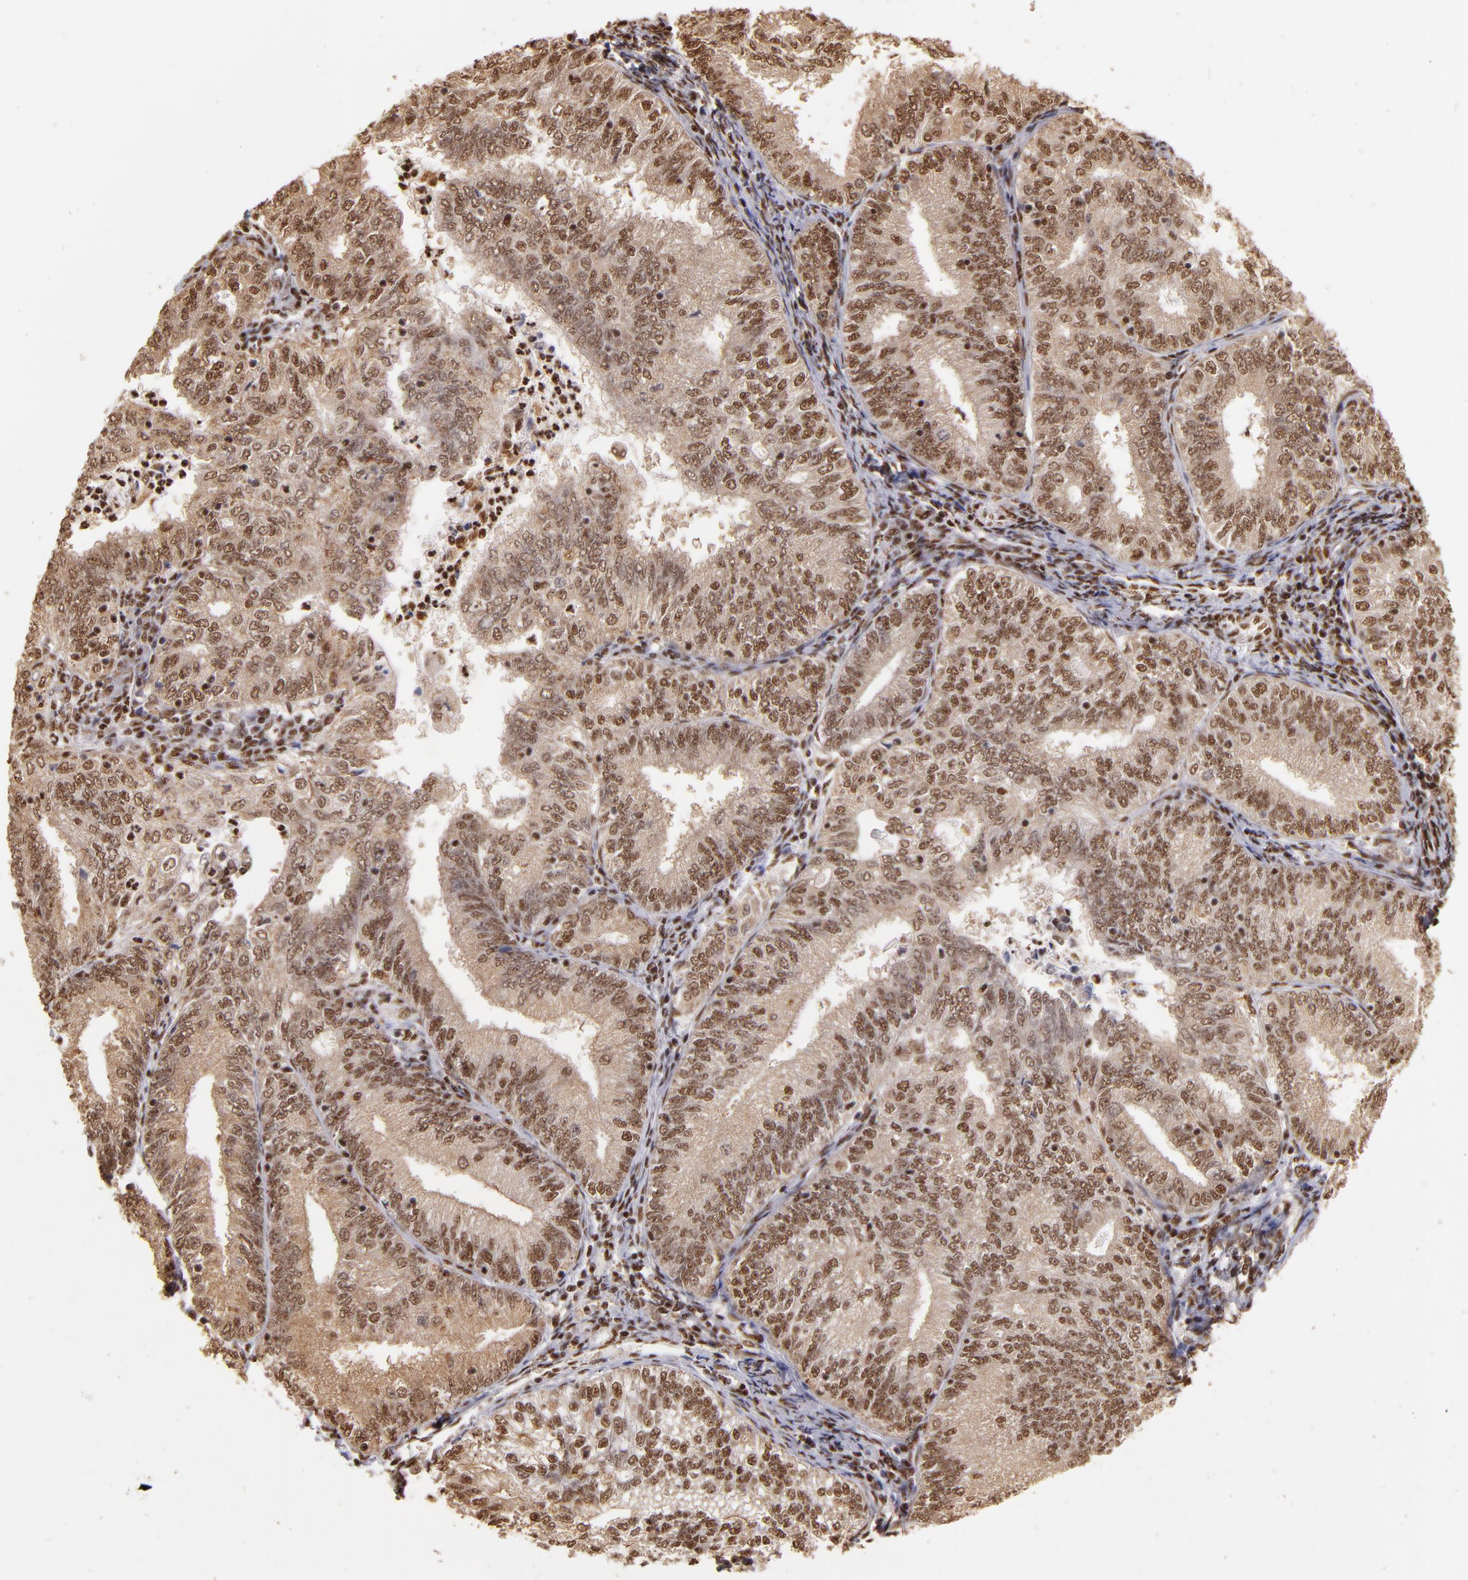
{"staining": {"intensity": "moderate", "quantity": ">75%", "location": "cytoplasmic/membranous,nuclear"}, "tissue": "endometrial cancer", "cell_type": "Tumor cells", "image_type": "cancer", "snomed": [{"axis": "morphology", "description": "Adenocarcinoma, NOS"}, {"axis": "topography", "description": "Endometrium"}], "caption": "Moderate cytoplasmic/membranous and nuclear positivity is seen in about >75% of tumor cells in endometrial adenocarcinoma.", "gene": "SP1", "patient": {"sex": "female", "age": 69}}